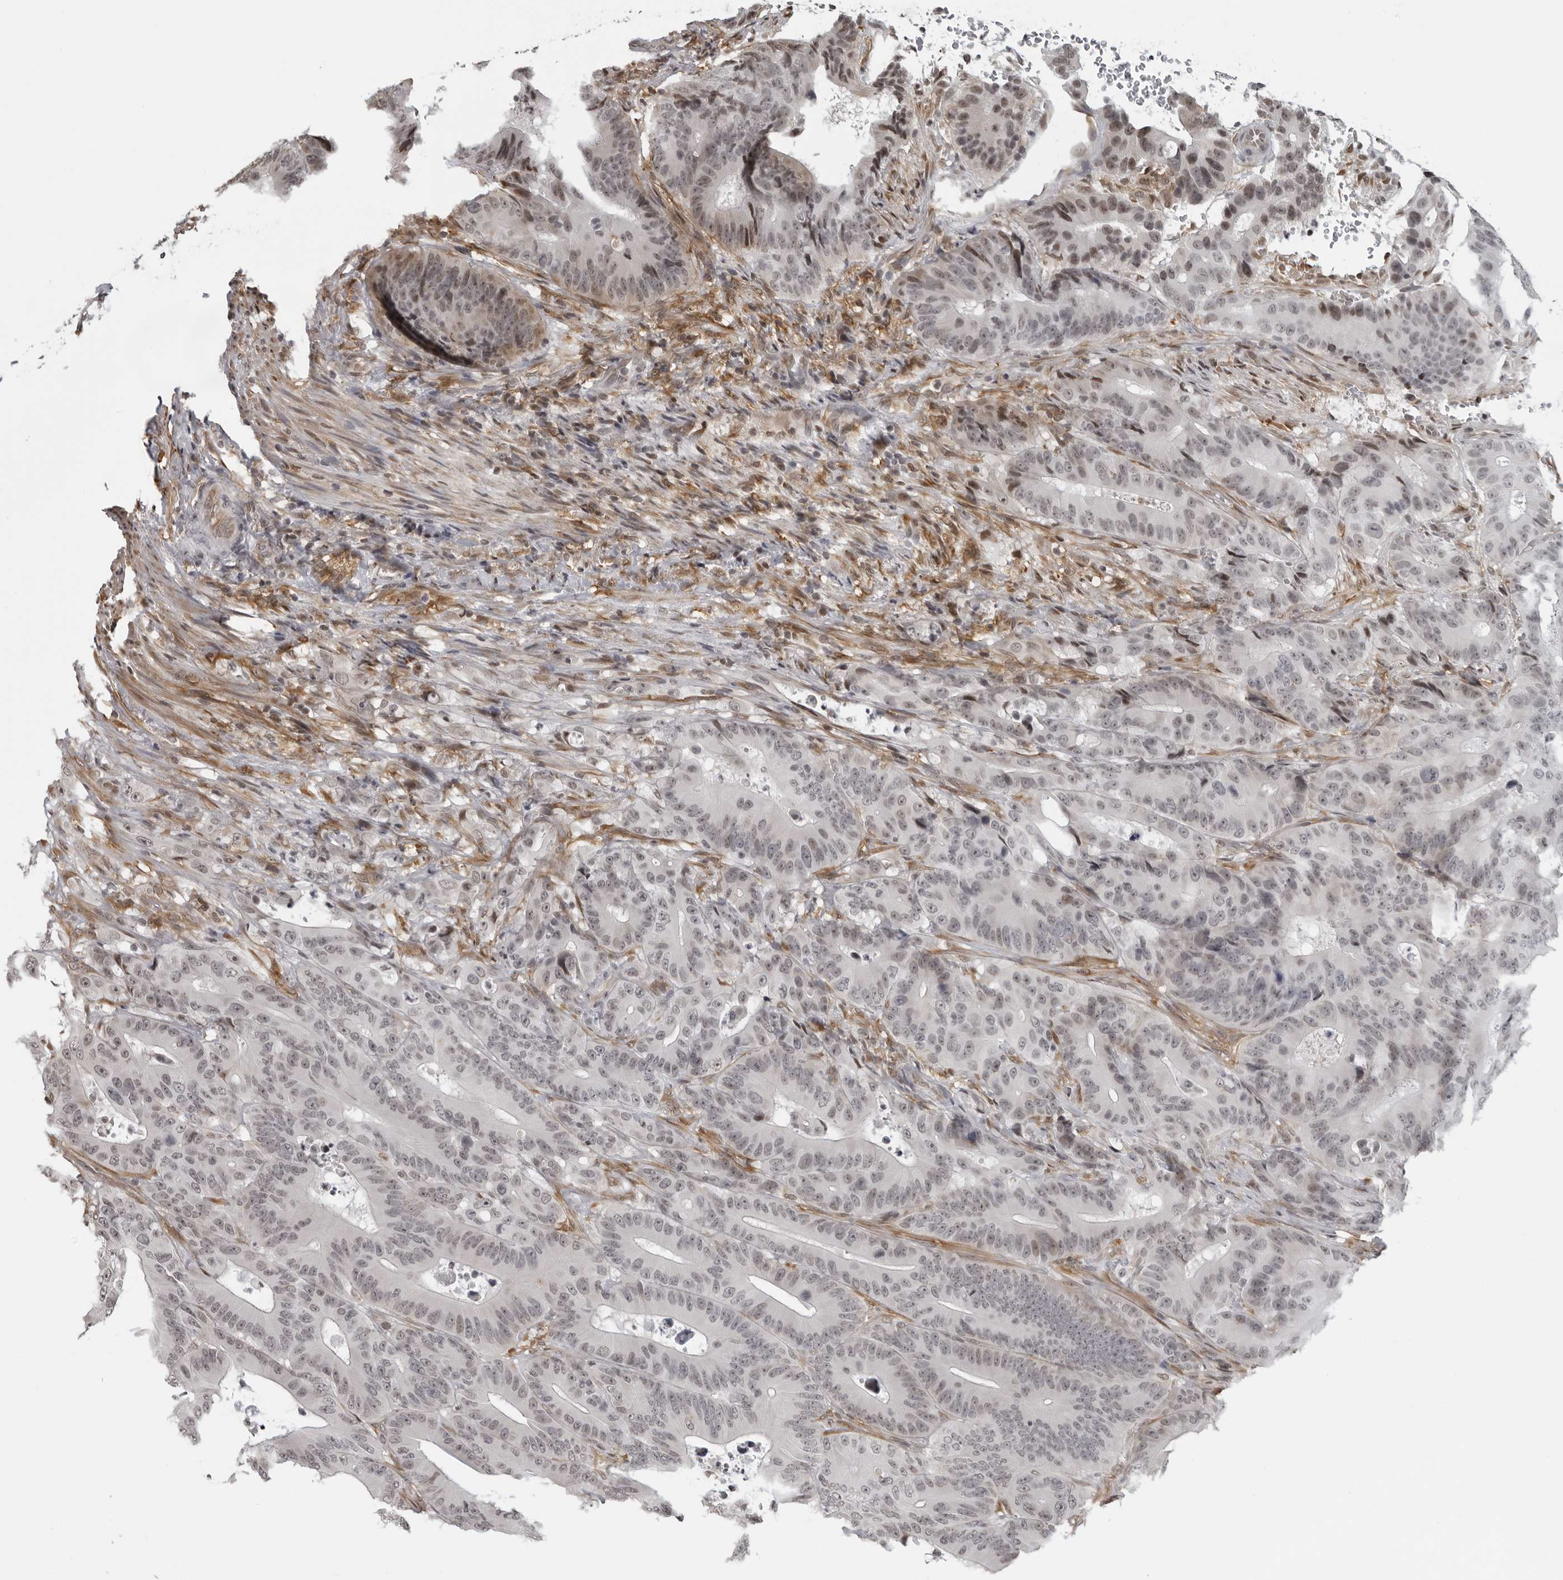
{"staining": {"intensity": "weak", "quantity": "25%-75%", "location": "nuclear"}, "tissue": "colorectal cancer", "cell_type": "Tumor cells", "image_type": "cancer", "snomed": [{"axis": "morphology", "description": "Adenocarcinoma, NOS"}, {"axis": "topography", "description": "Colon"}], "caption": "This is a micrograph of immunohistochemistry (IHC) staining of colorectal adenocarcinoma, which shows weak positivity in the nuclear of tumor cells.", "gene": "MAF", "patient": {"sex": "male", "age": 83}}